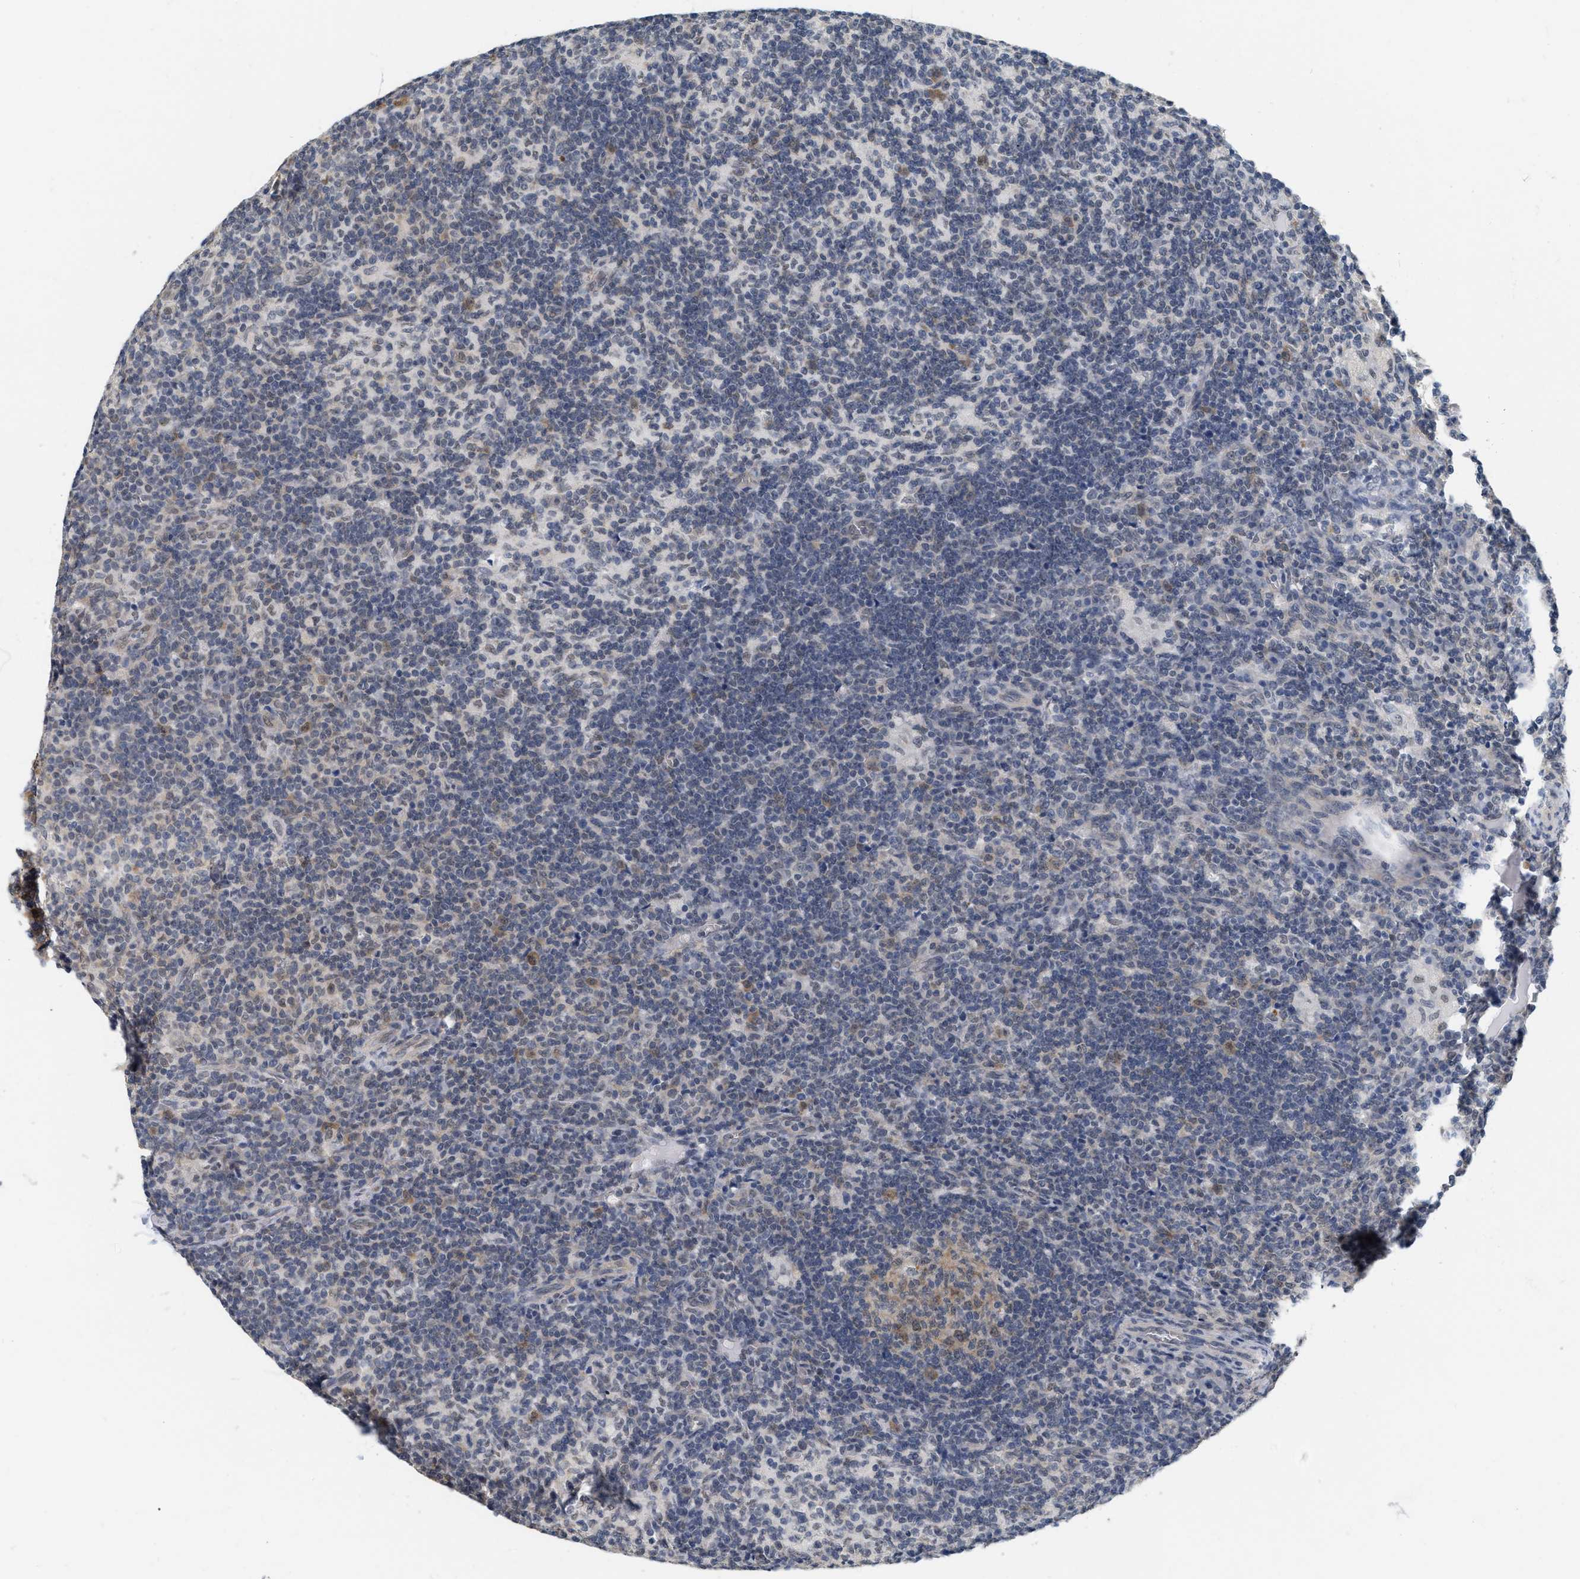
{"staining": {"intensity": "moderate", "quantity": ">75%", "location": "cytoplasmic/membranous"}, "tissue": "lymph node", "cell_type": "Germinal center cells", "image_type": "normal", "snomed": [{"axis": "morphology", "description": "Normal tissue, NOS"}, {"axis": "morphology", "description": "Inflammation, NOS"}, {"axis": "topography", "description": "Lymph node"}], "caption": "DAB (3,3'-diaminobenzidine) immunohistochemical staining of benign human lymph node demonstrates moderate cytoplasmic/membranous protein expression in about >75% of germinal center cells. The protein of interest is shown in brown color, while the nuclei are stained blue.", "gene": "RUVBL1", "patient": {"sex": "male", "age": 55}}